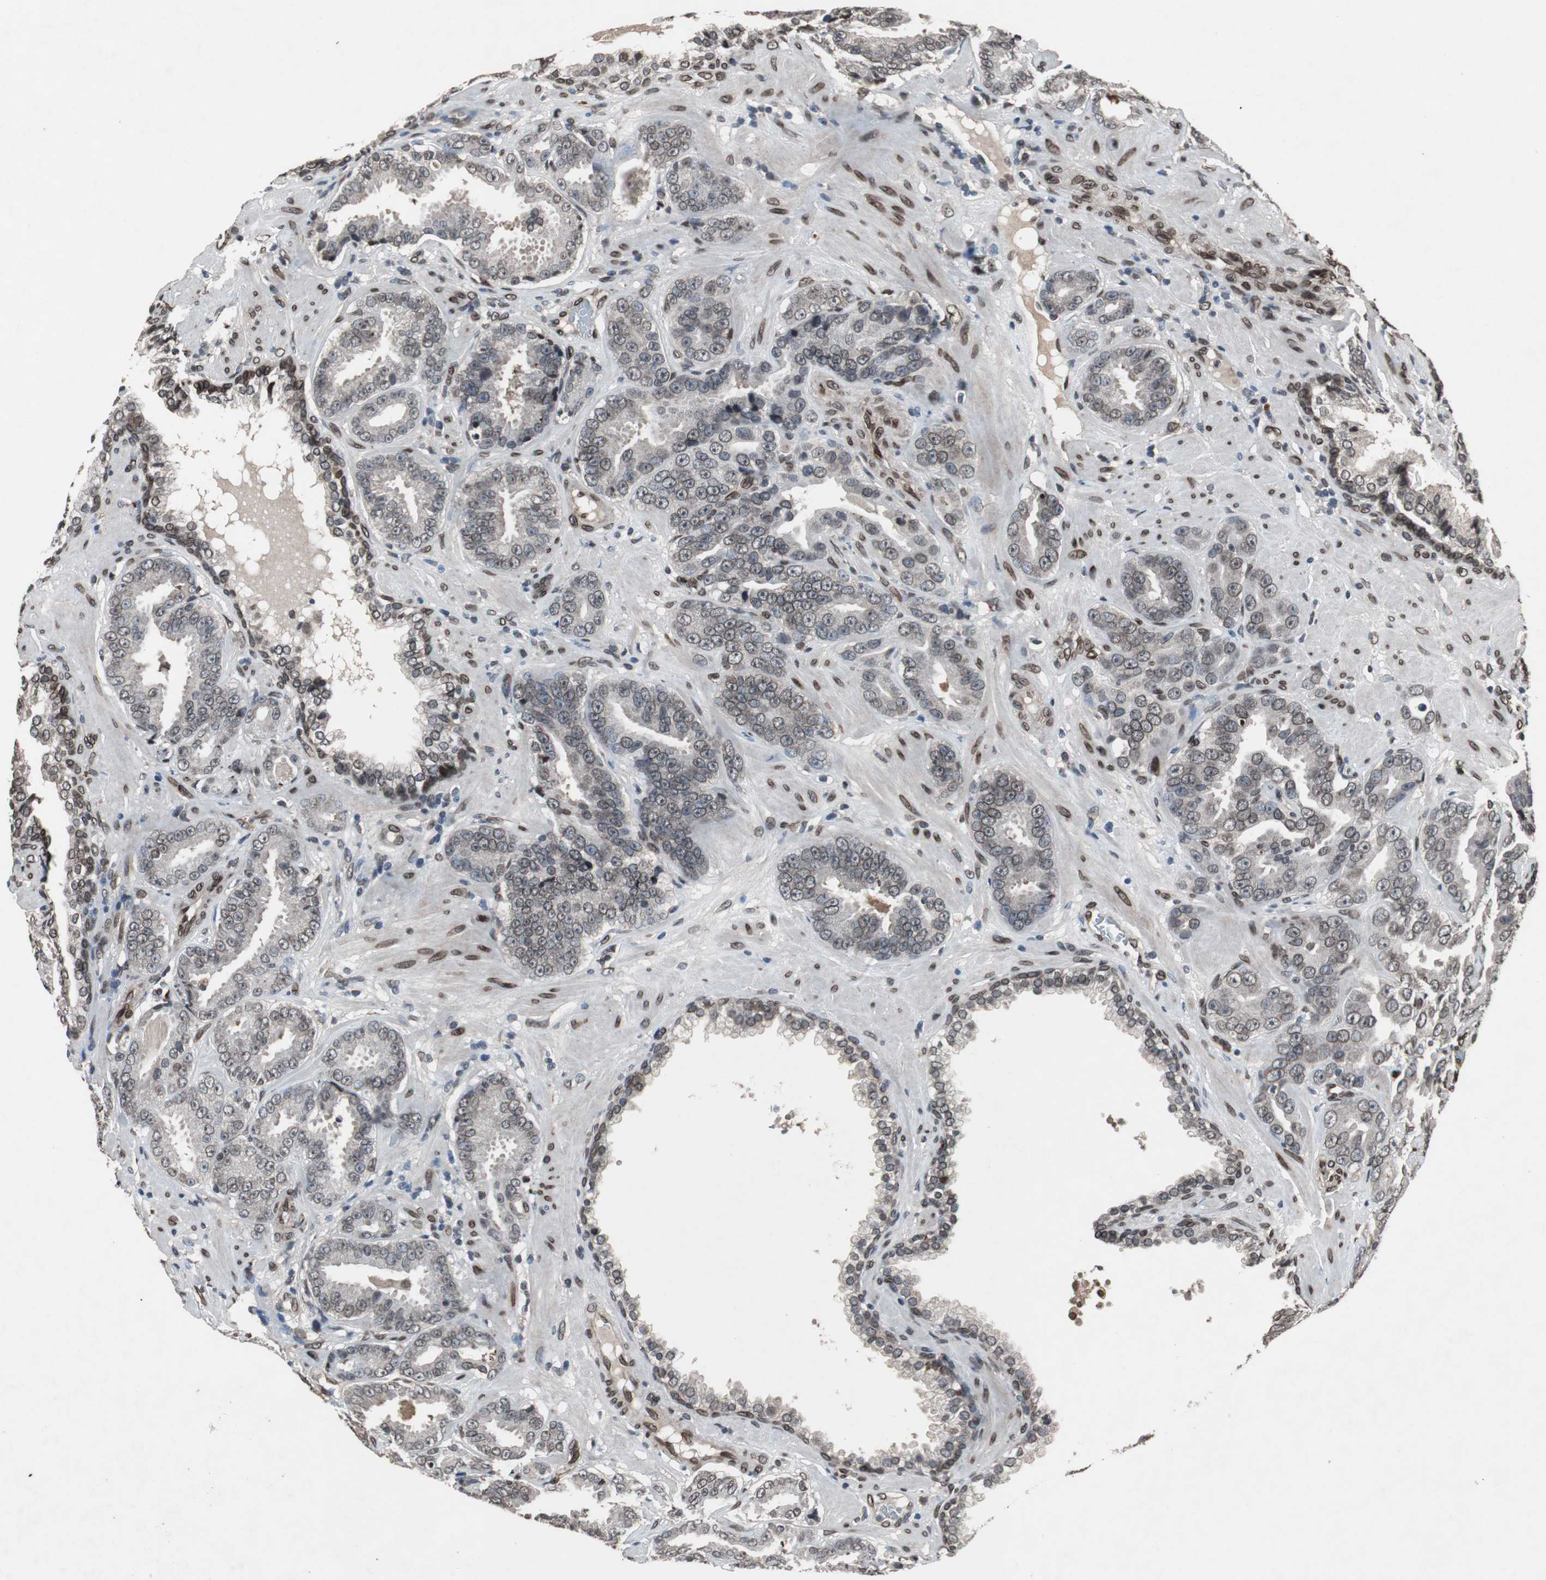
{"staining": {"intensity": "strong", "quantity": "25%-75%", "location": "cytoplasmic/membranous,nuclear"}, "tissue": "prostate cancer", "cell_type": "Tumor cells", "image_type": "cancer", "snomed": [{"axis": "morphology", "description": "Adenocarcinoma, Low grade"}, {"axis": "topography", "description": "Prostate"}], "caption": "About 25%-75% of tumor cells in human prostate adenocarcinoma (low-grade) show strong cytoplasmic/membranous and nuclear protein expression as visualized by brown immunohistochemical staining.", "gene": "LMNA", "patient": {"sex": "male", "age": 59}}